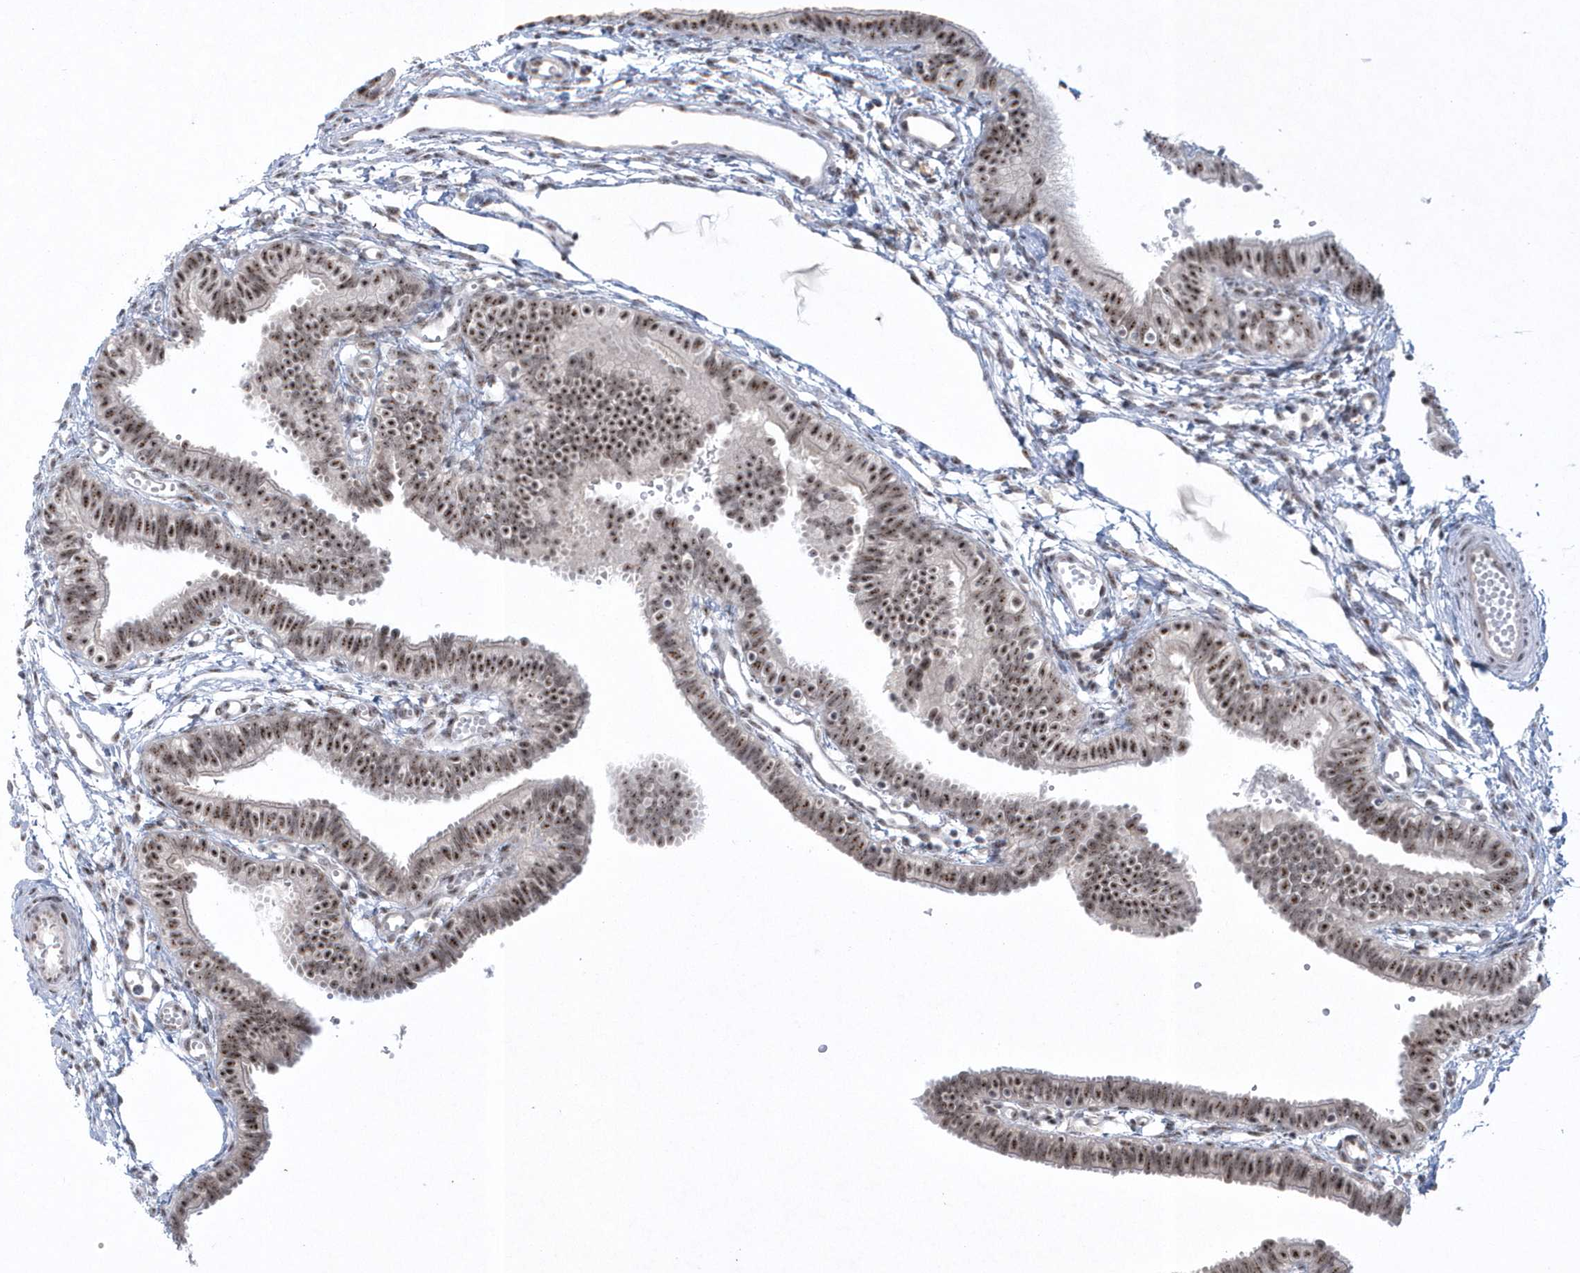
{"staining": {"intensity": "moderate", "quantity": ">75%", "location": "nuclear"}, "tissue": "fallopian tube", "cell_type": "Glandular cells", "image_type": "normal", "snomed": [{"axis": "morphology", "description": "Normal tissue, NOS"}, {"axis": "topography", "description": "Fallopian tube"}, {"axis": "topography", "description": "Placenta"}], "caption": "Immunohistochemical staining of benign human fallopian tube reveals medium levels of moderate nuclear positivity in about >75% of glandular cells.", "gene": "KDM6B", "patient": {"sex": "female", "age": 34}}